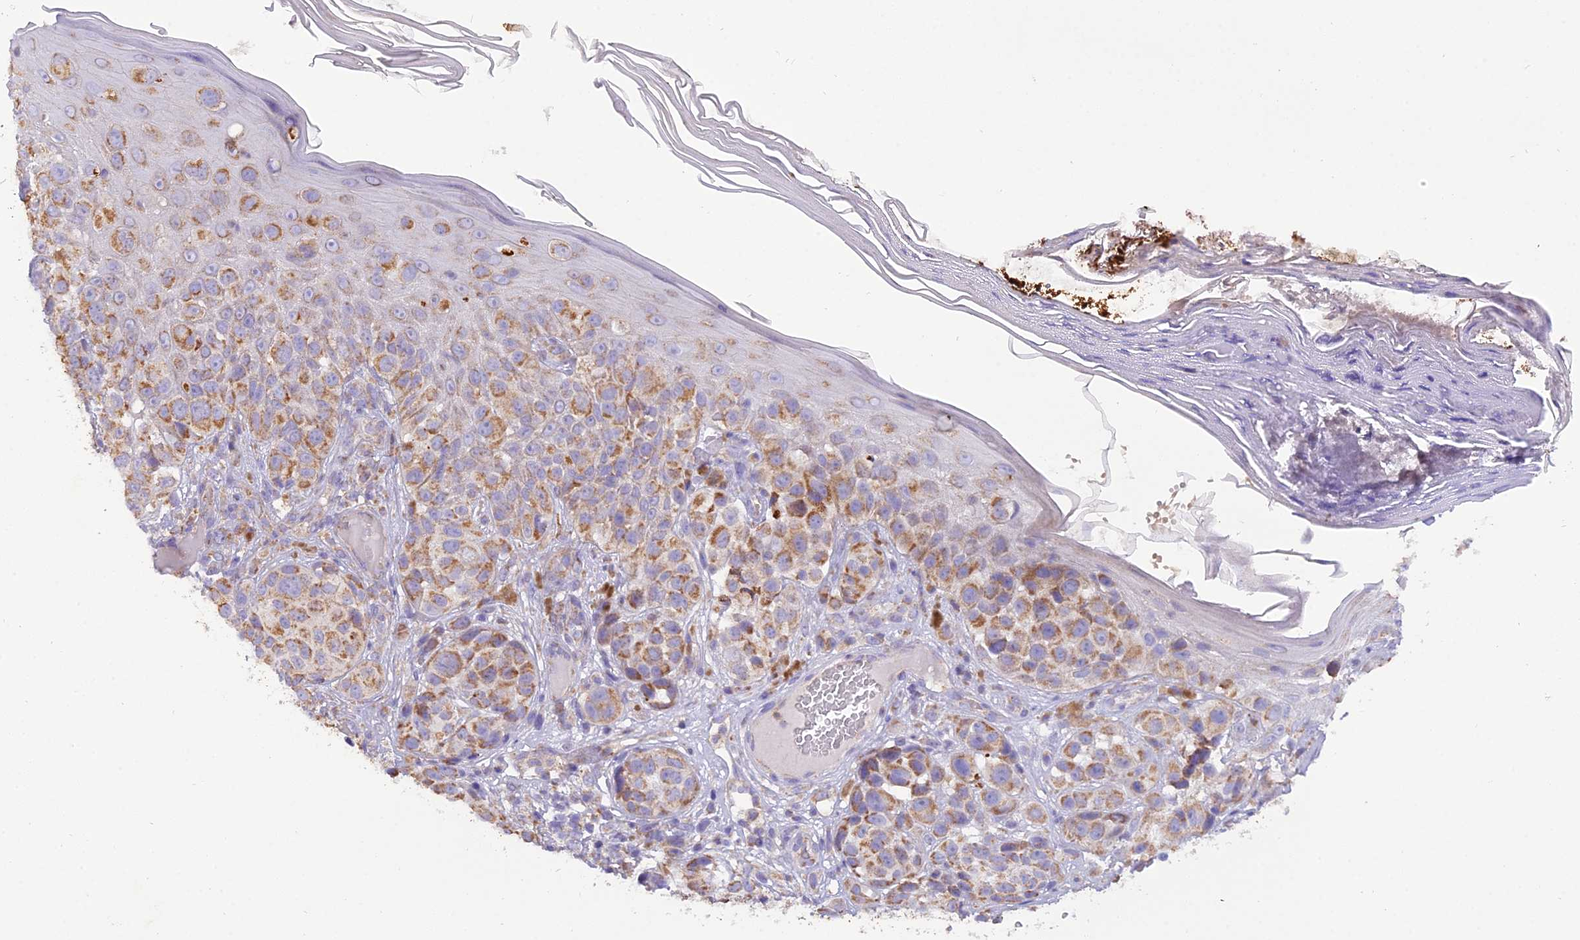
{"staining": {"intensity": "moderate", "quantity": ">75%", "location": "cytoplasmic/membranous"}, "tissue": "melanoma", "cell_type": "Tumor cells", "image_type": "cancer", "snomed": [{"axis": "morphology", "description": "Malignant melanoma, NOS"}, {"axis": "topography", "description": "Skin"}], "caption": "There is medium levels of moderate cytoplasmic/membranous positivity in tumor cells of malignant melanoma, as demonstrated by immunohistochemical staining (brown color).", "gene": "GPD1", "patient": {"sex": "male", "age": 38}}